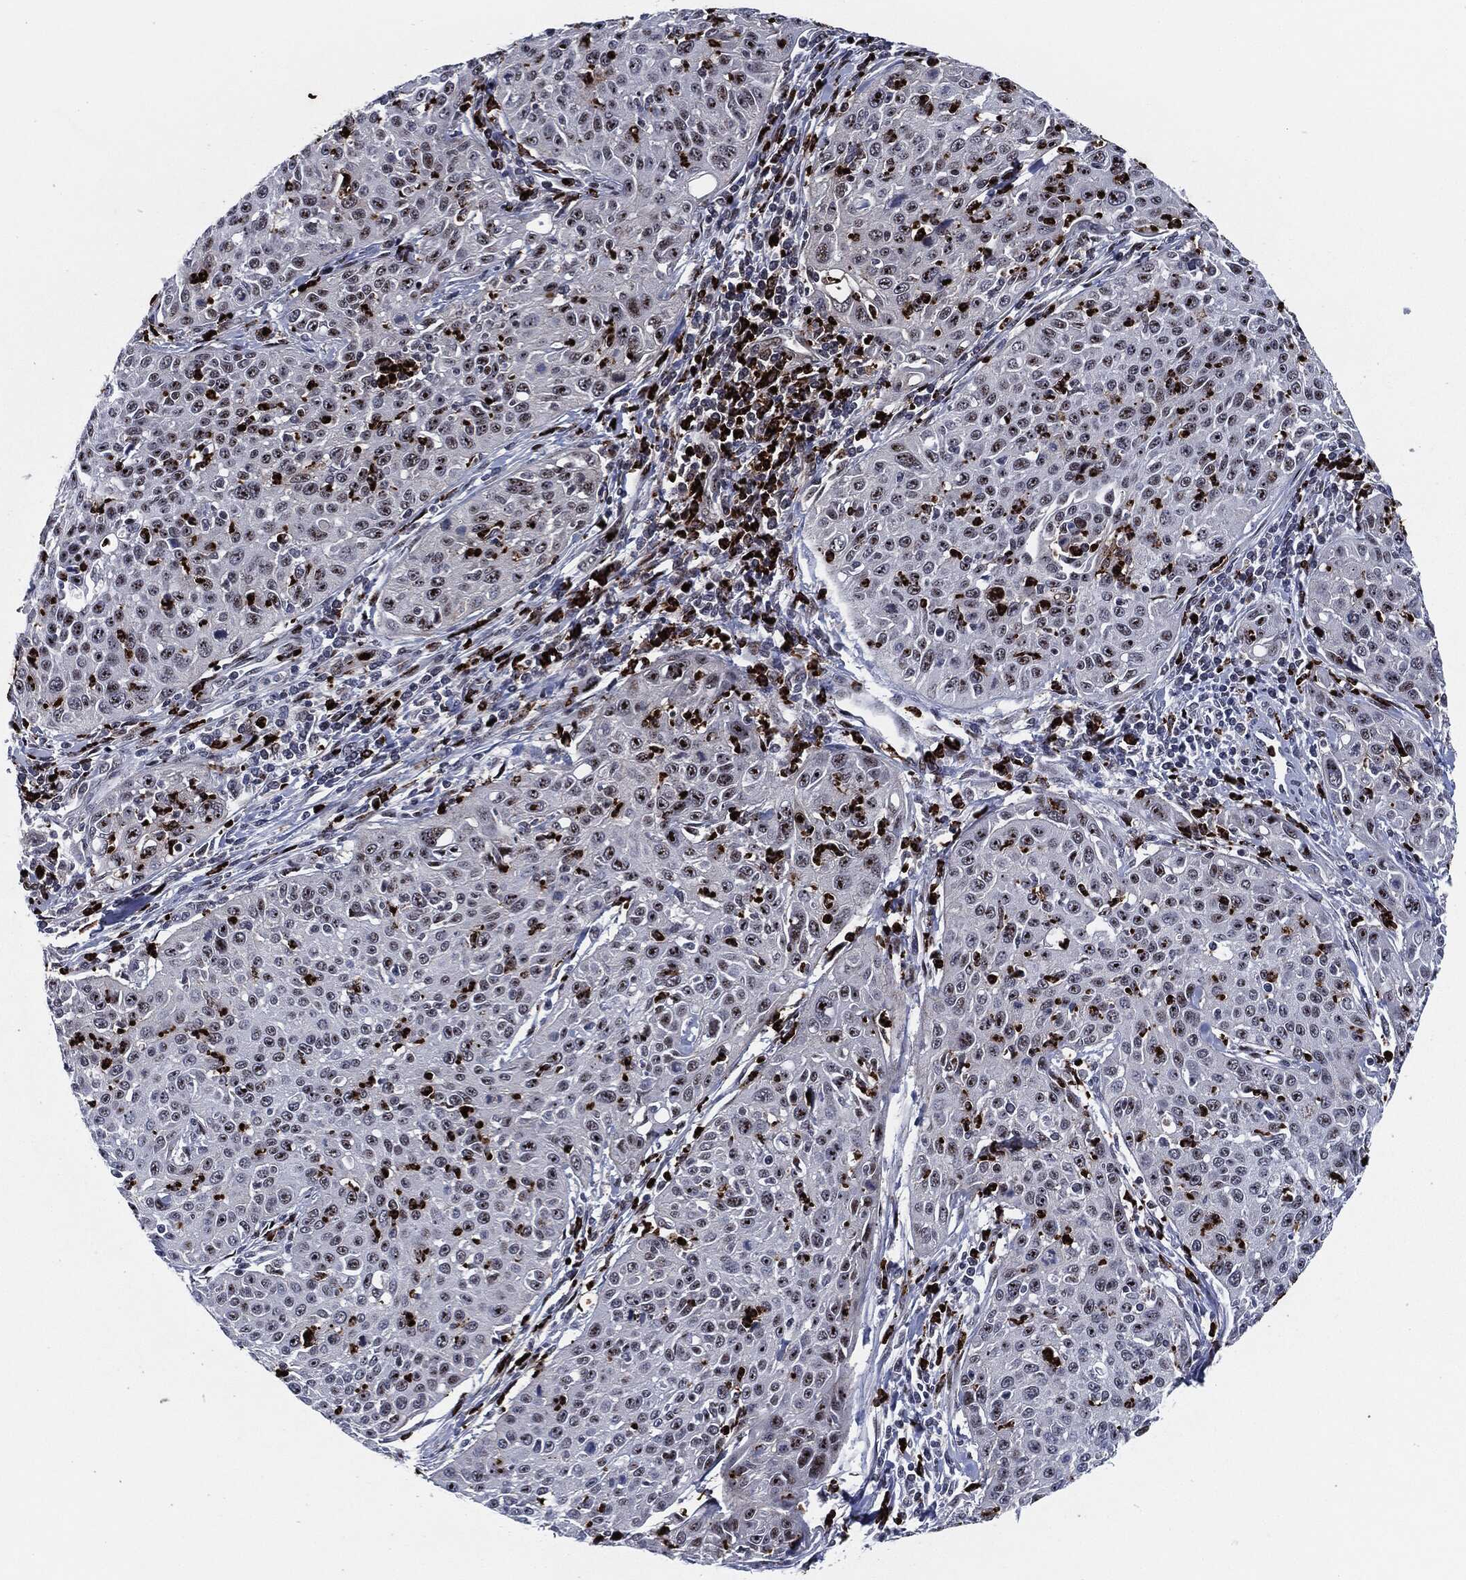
{"staining": {"intensity": "moderate", "quantity": "<25%", "location": "nuclear"}, "tissue": "cervical cancer", "cell_type": "Tumor cells", "image_type": "cancer", "snomed": [{"axis": "morphology", "description": "Squamous cell carcinoma, NOS"}, {"axis": "topography", "description": "Cervix"}], "caption": "Squamous cell carcinoma (cervical) stained for a protein shows moderate nuclear positivity in tumor cells. The staining is performed using DAB (3,3'-diaminobenzidine) brown chromogen to label protein expression. The nuclei are counter-stained blue using hematoxylin.", "gene": "MPO", "patient": {"sex": "female", "age": 26}}